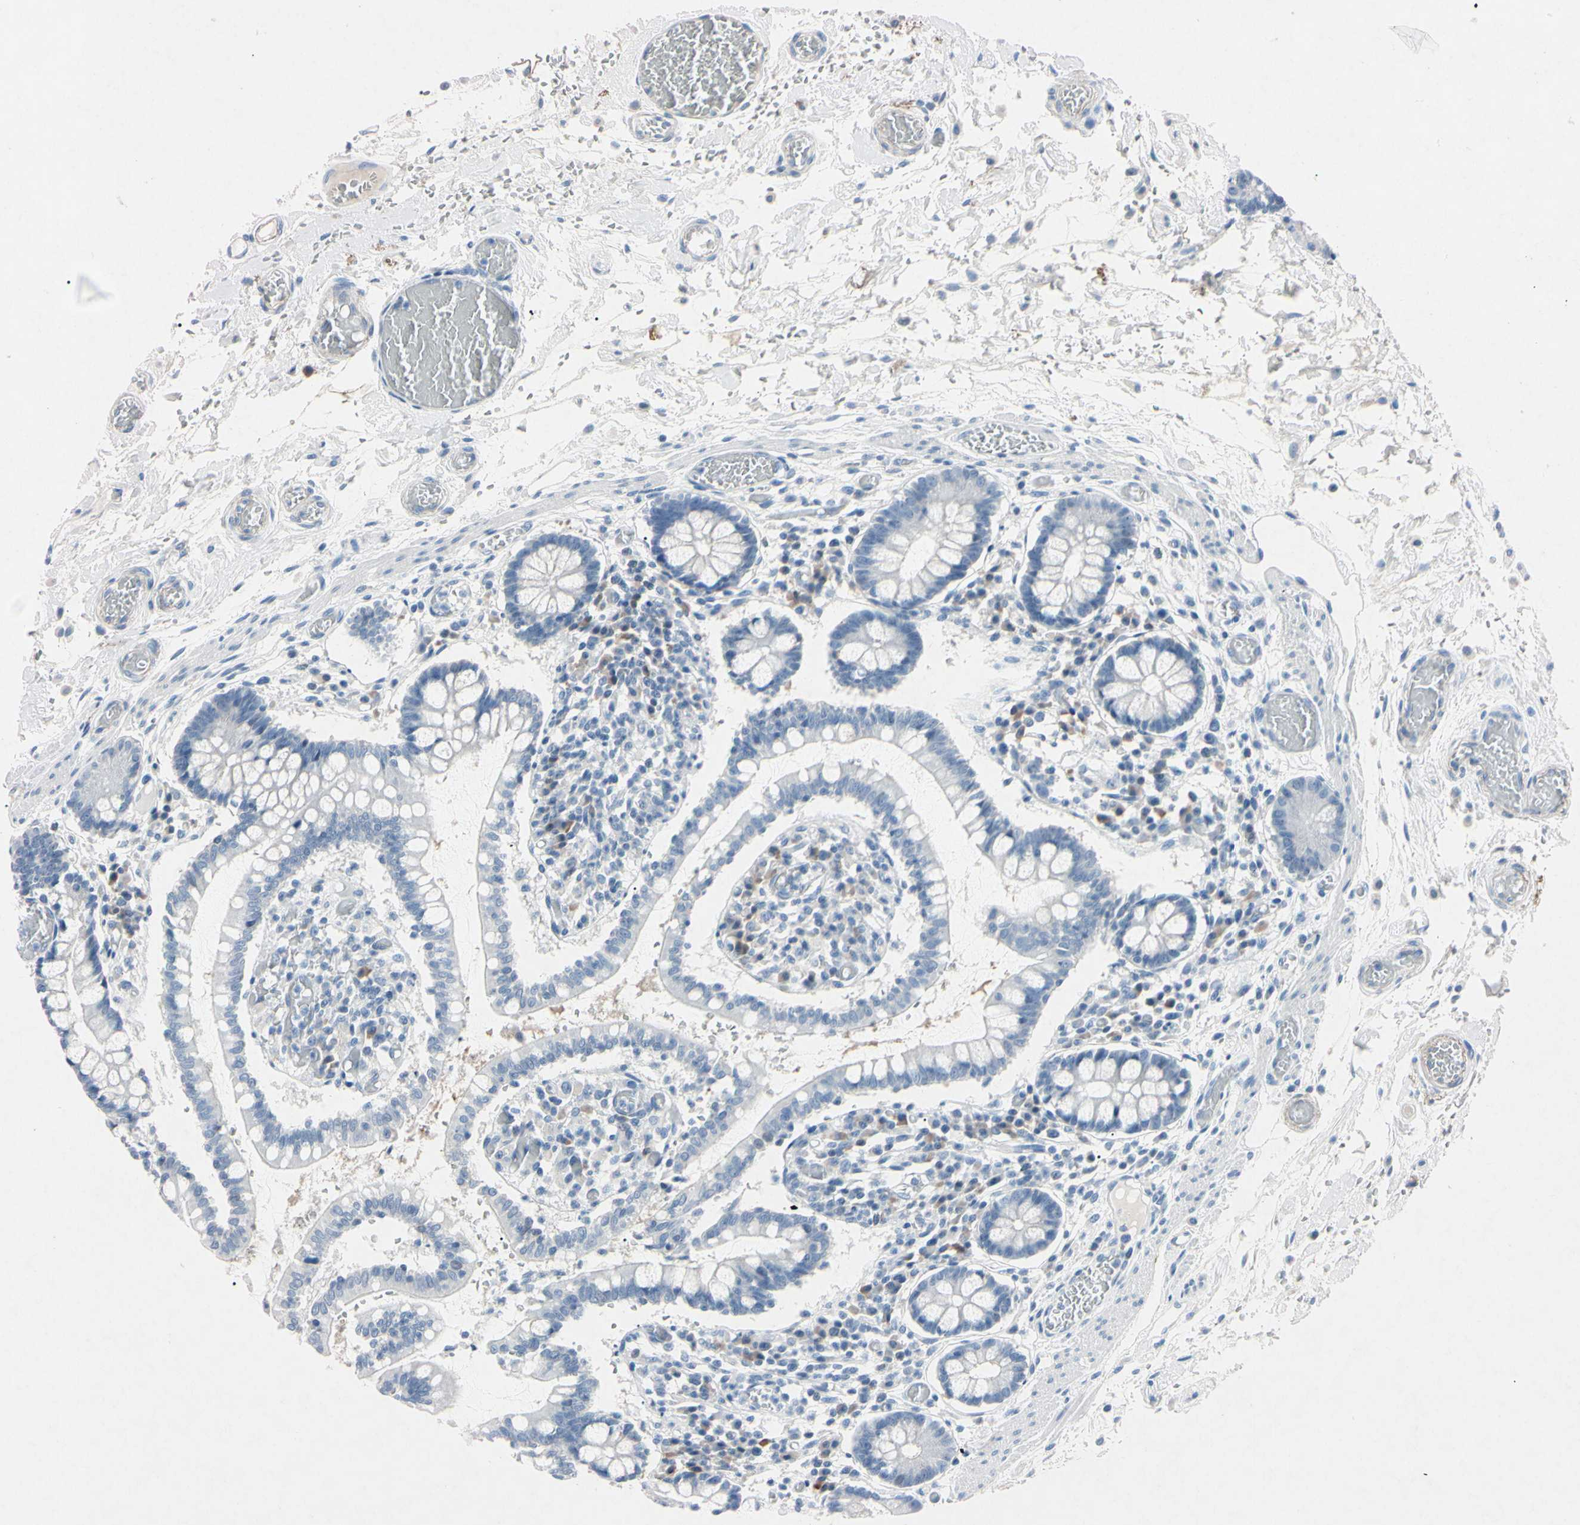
{"staining": {"intensity": "negative", "quantity": "none", "location": "none"}, "tissue": "small intestine", "cell_type": "Glandular cells", "image_type": "normal", "snomed": [{"axis": "morphology", "description": "Normal tissue, NOS"}, {"axis": "topography", "description": "Small intestine"}], "caption": "High power microscopy image of an immunohistochemistry histopathology image of benign small intestine, revealing no significant staining in glandular cells.", "gene": "ELN", "patient": {"sex": "female", "age": 61}}